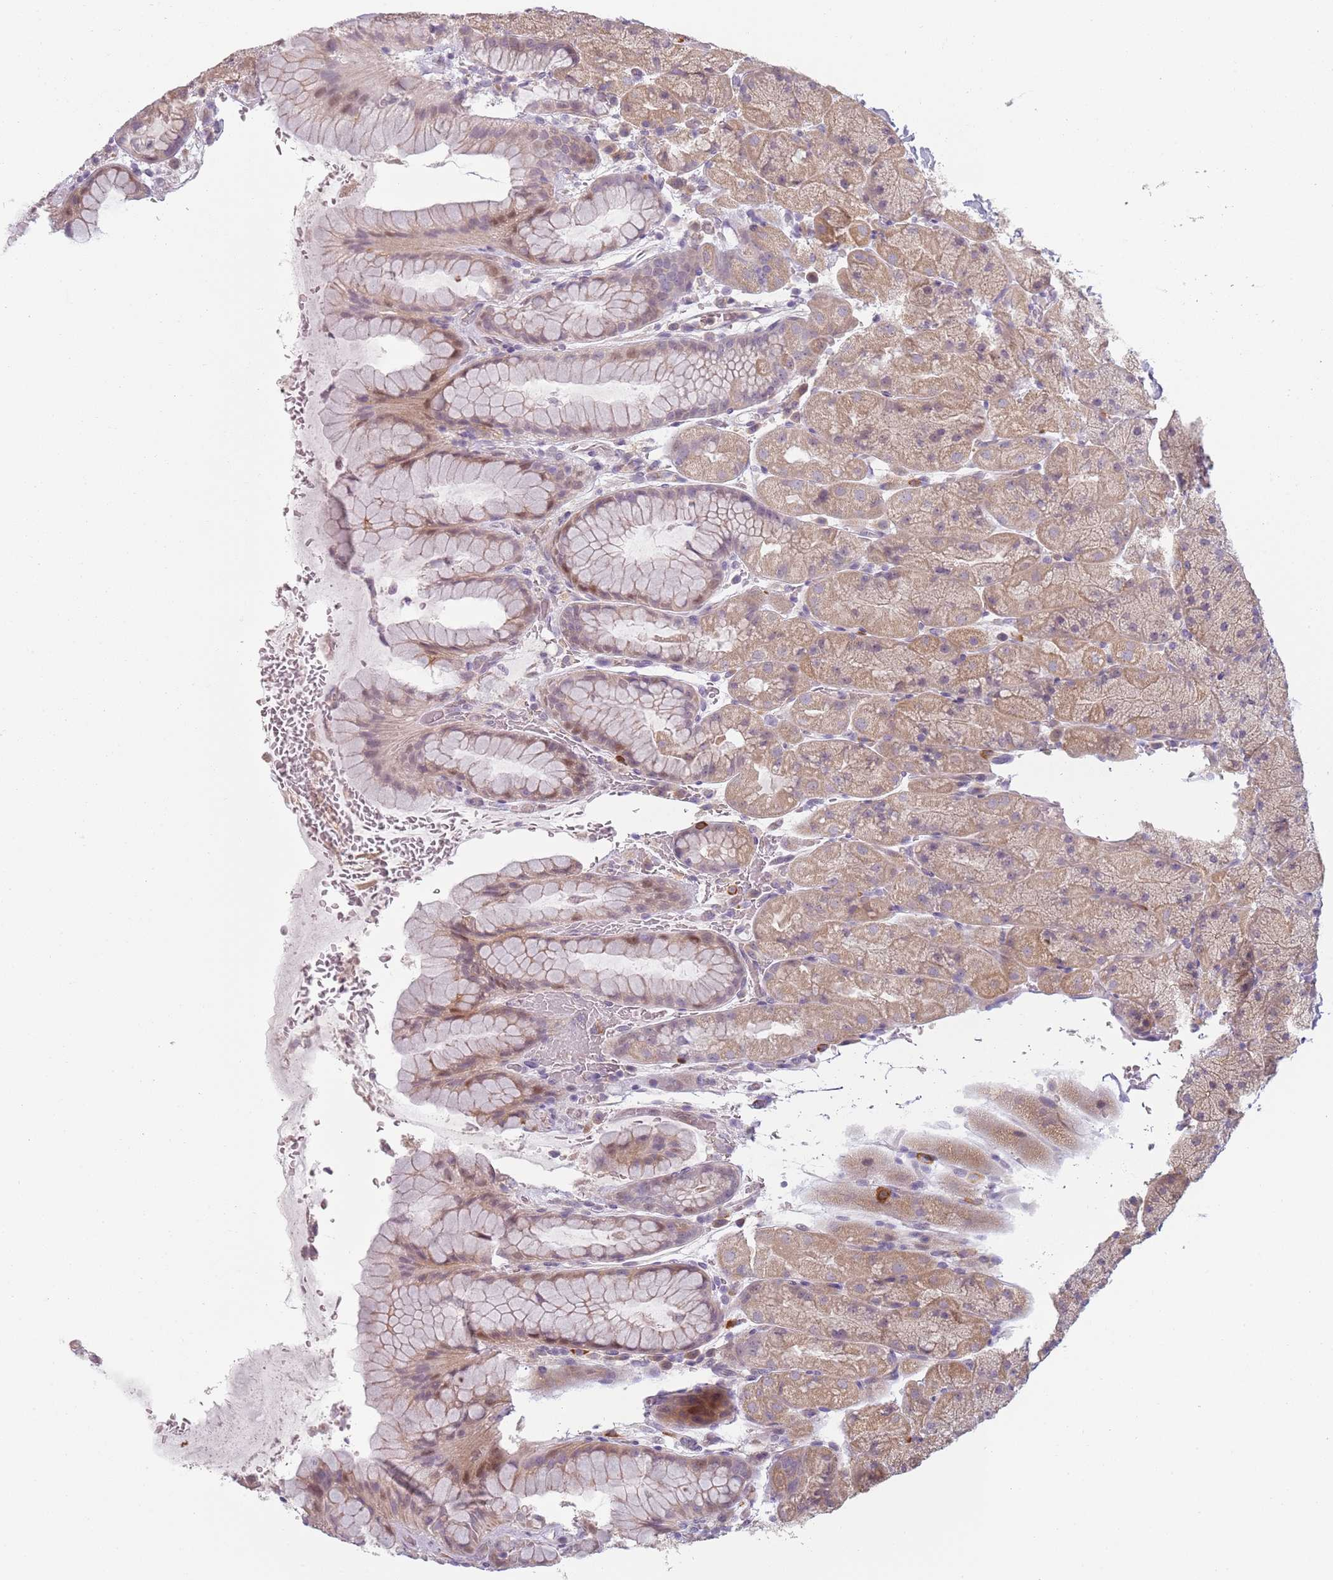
{"staining": {"intensity": "weak", "quantity": ">75%", "location": "cytoplasmic/membranous,nuclear"}, "tissue": "stomach", "cell_type": "Glandular cells", "image_type": "normal", "snomed": [{"axis": "morphology", "description": "Normal tissue, NOS"}, {"axis": "topography", "description": "Stomach, upper"}, {"axis": "topography", "description": "Stomach, lower"}], "caption": "Glandular cells display weak cytoplasmic/membranous,nuclear expression in about >75% of cells in unremarkable stomach. (IHC, brightfield microscopy, high magnification).", "gene": "CC2D2B", "patient": {"sex": "male", "age": 67}}